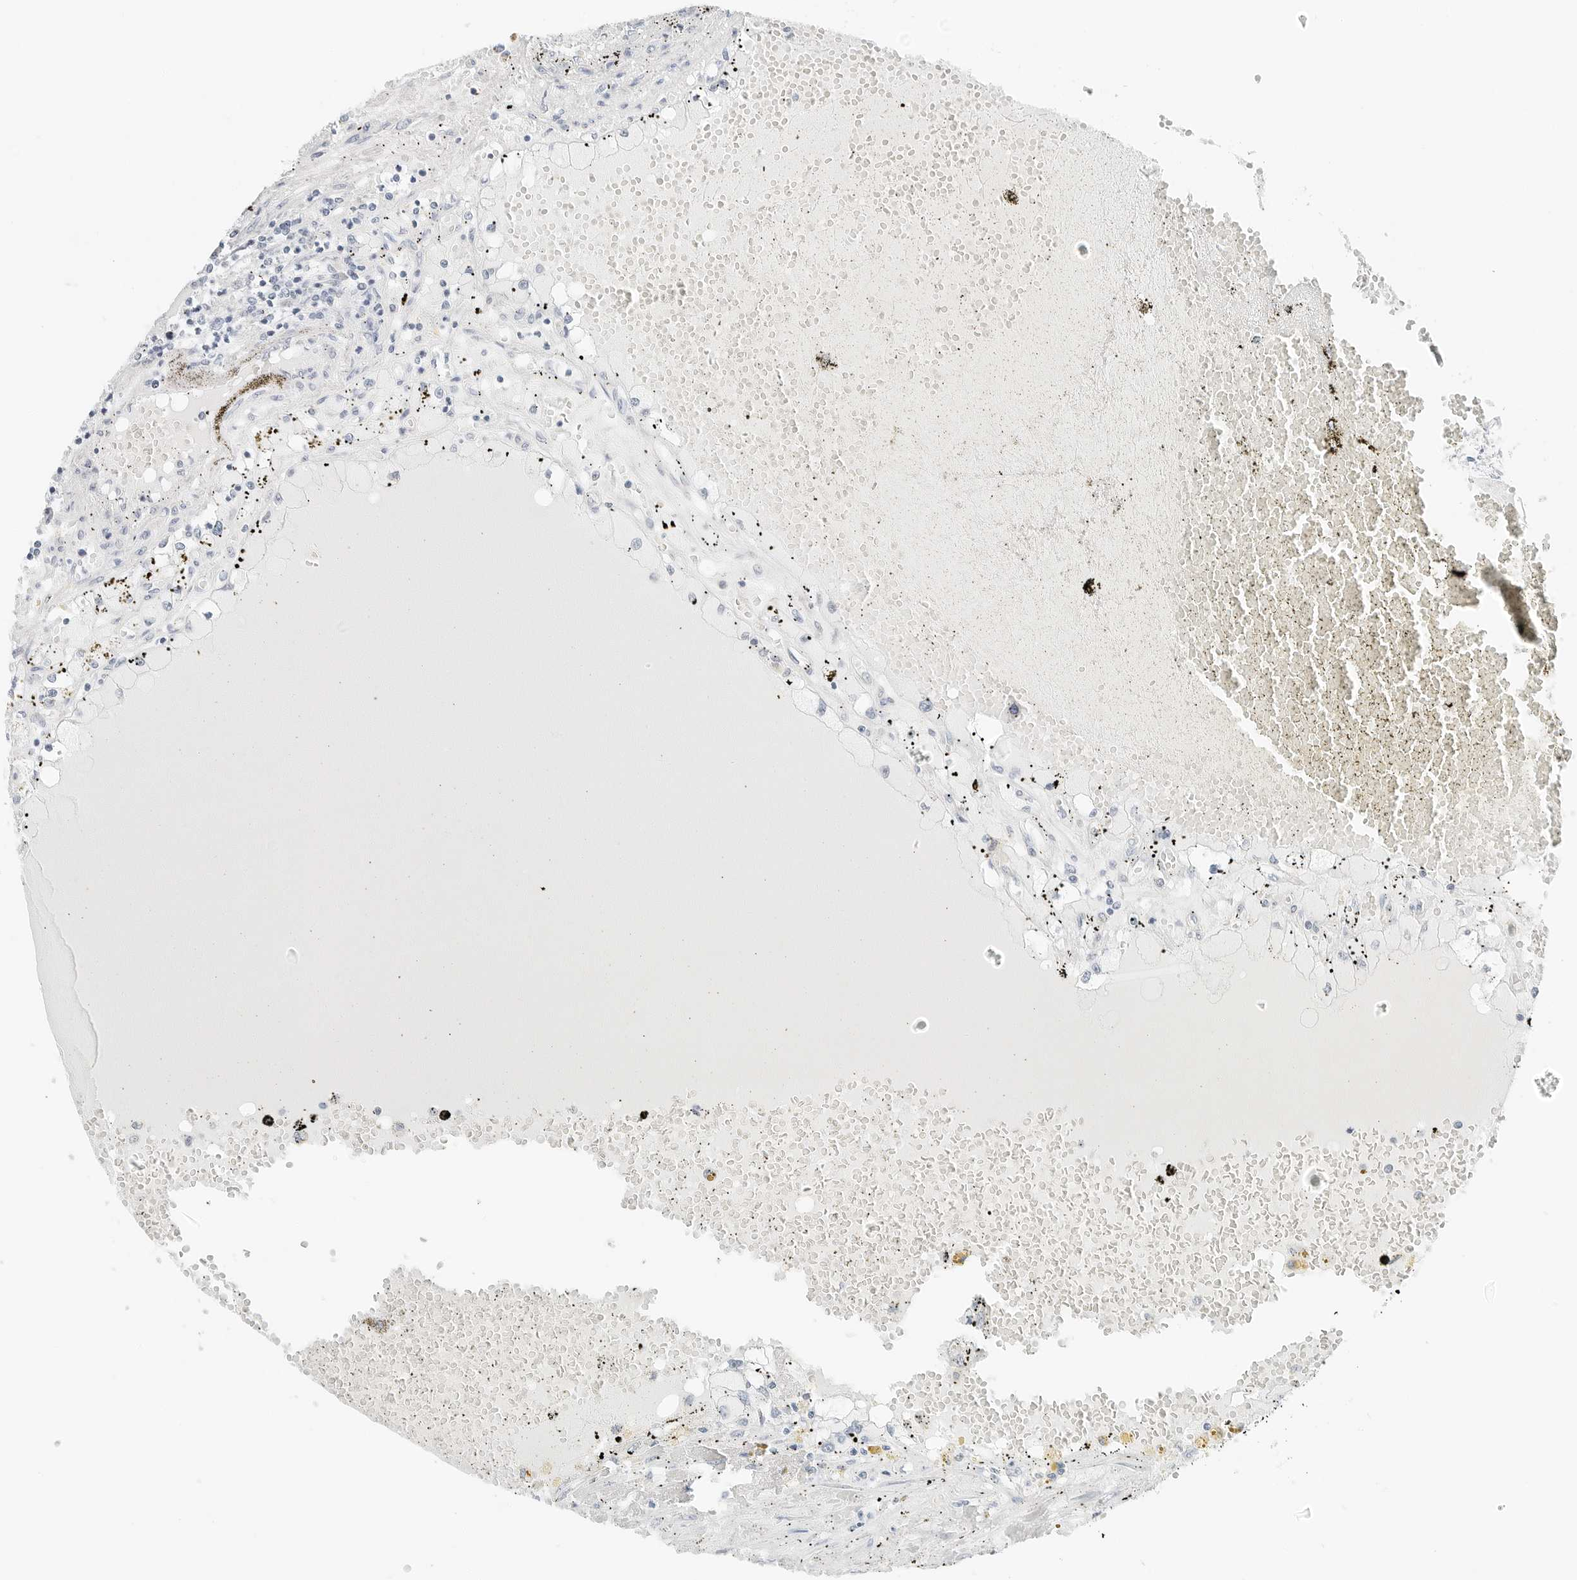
{"staining": {"intensity": "negative", "quantity": "none", "location": "none"}, "tissue": "renal cancer", "cell_type": "Tumor cells", "image_type": "cancer", "snomed": [{"axis": "morphology", "description": "Adenocarcinoma, NOS"}, {"axis": "topography", "description": "Kidney"}], "caption": "The image shows no staining of tumor cells in renal cancer.", "gene": "CCSAP", "patient": {"sex": "male", "age": 56}}